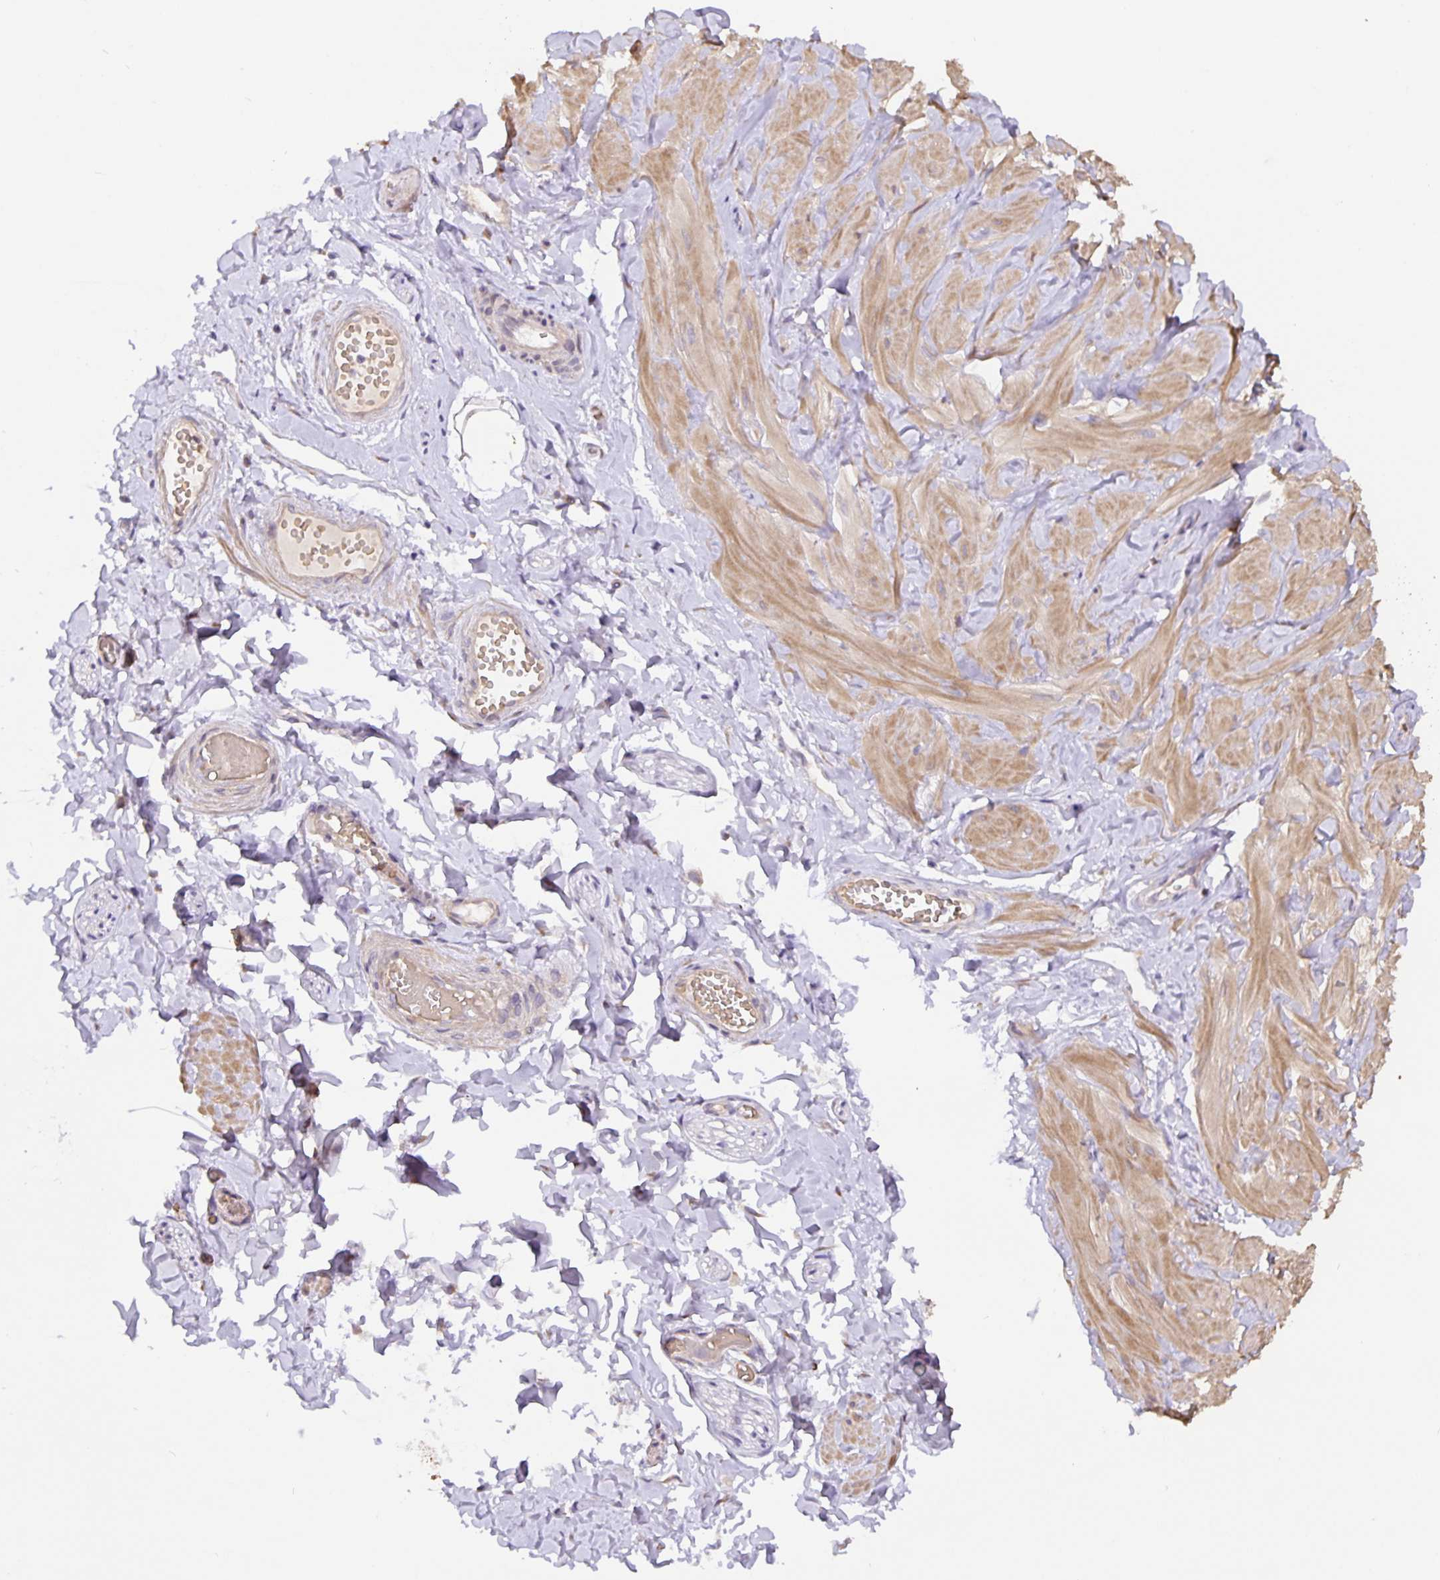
{"staining": {"intensity": "negative", "quantity": "none", "location": "none"}, "tissue": "adipose tissue", "cell_type": "Adipocytes", "image_type": "normal", "snomed": [{"axis": "morphology", "description": "Normal tissue, NOS"}, {"axis": "topography", "description": "Soft tissue"}, {"axis": "topography", "description": "Adipose tissue"}, {"axis": "topography", "description": "Vascular tissue"}, {"axis": "topography", "description": "Peripheral nerve tissue"}], "caption": "Protein analysis of normal adipose tissue displays no significant positivity in adipocytes.", "gene": "TMEM71", "patient": {"sex": "male", "age": 29}}